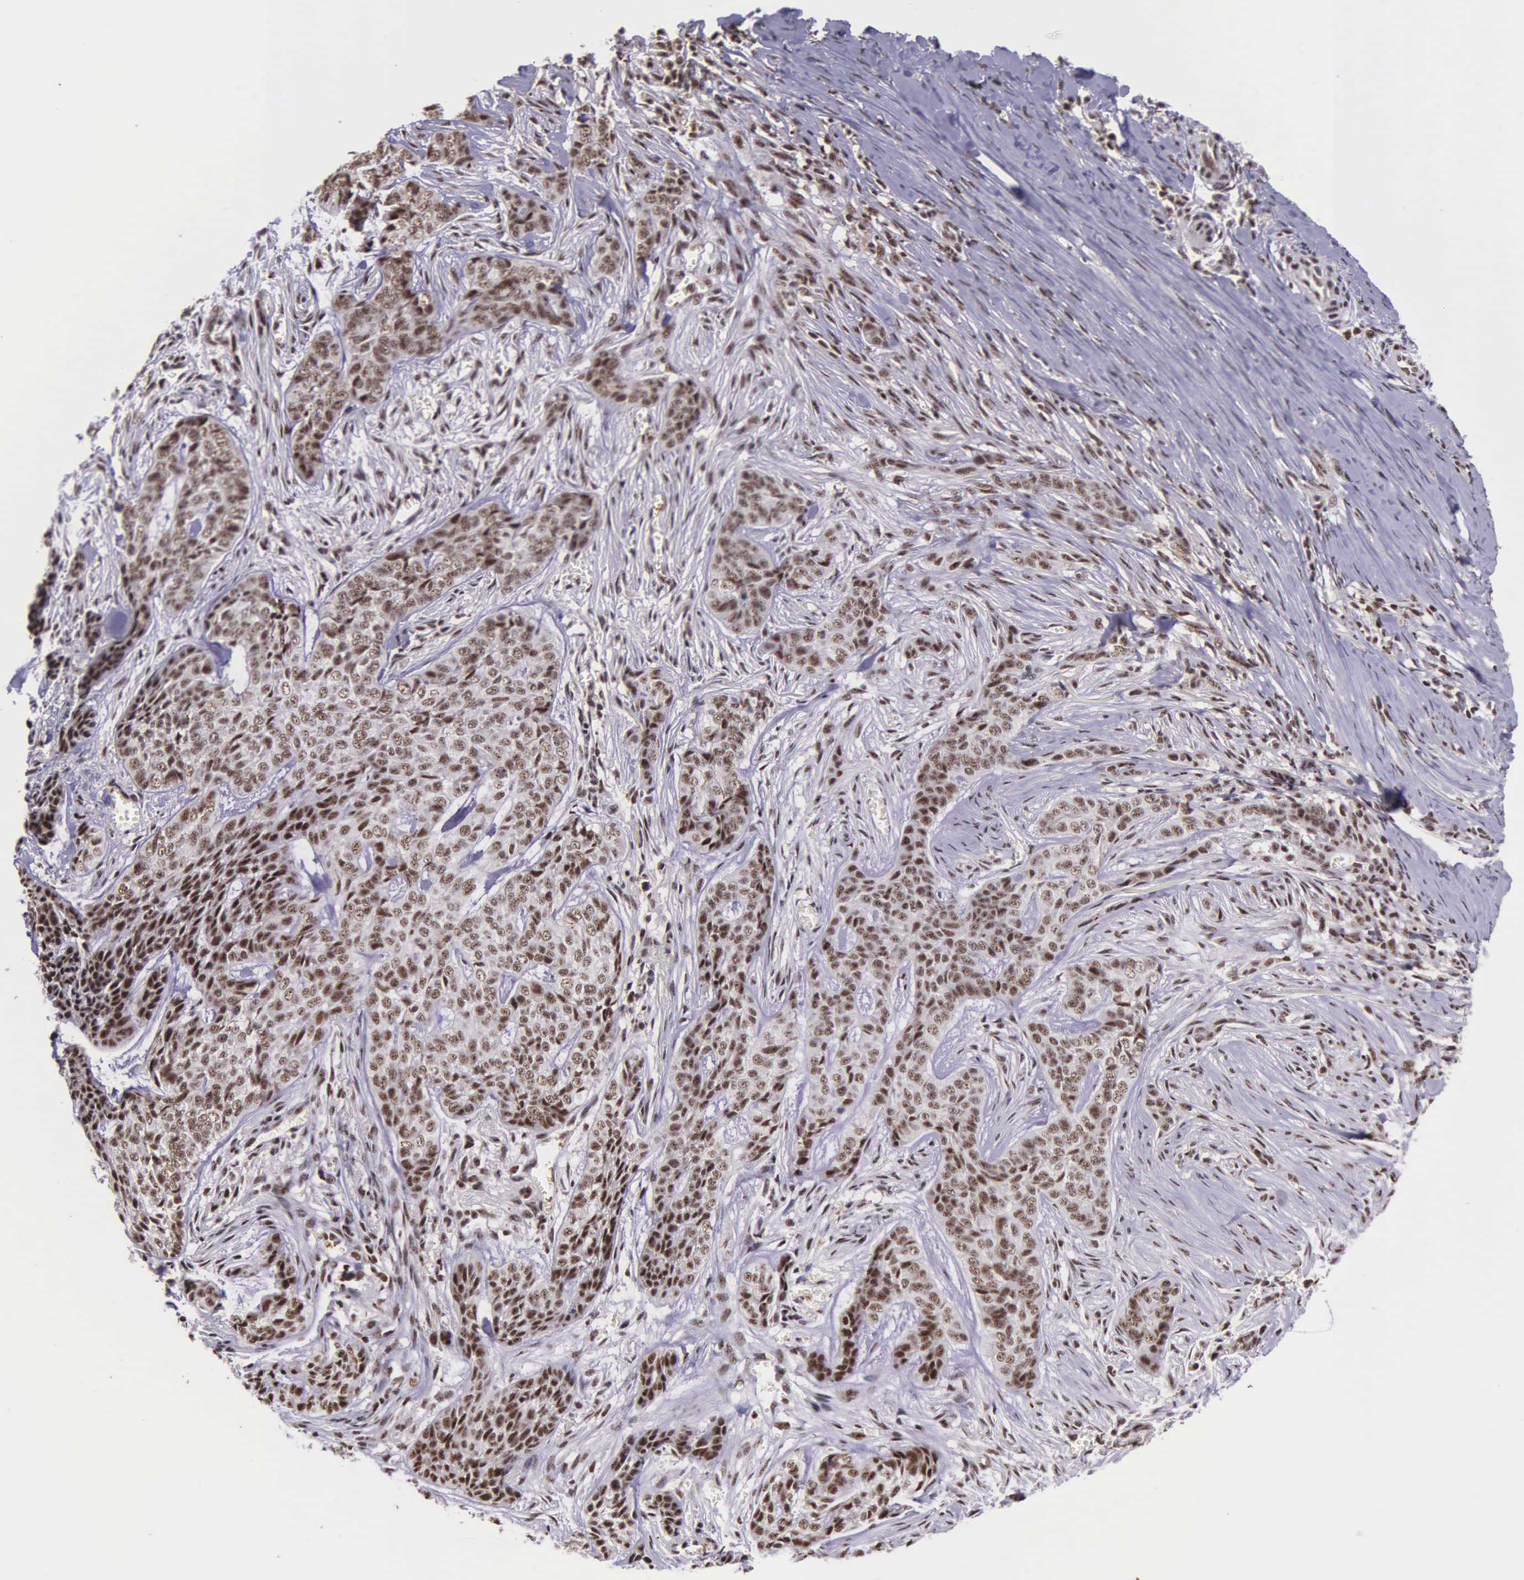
{"staining": {"intensity": "moderate", "quantity": ">75%", "location": "nuclear"}, "tissue": "skin cancer", "cell_type": "Tumor cells", "image_type": "cancer", "snomed": [{"axis": "morphology", "description": "Normal tissue, NOS"}, {"axis": "morphology", "description": "Basal cell carcinoma"}, {"axis": "topography", "description": "Skin"}], "caption": "Human skin cancer (basal cell carcinoma) stained with a protein marker exhibits moderate staining in tumor cells.", "gene": "FAM47A", "patient": {"sex": "female", "age": 65}}